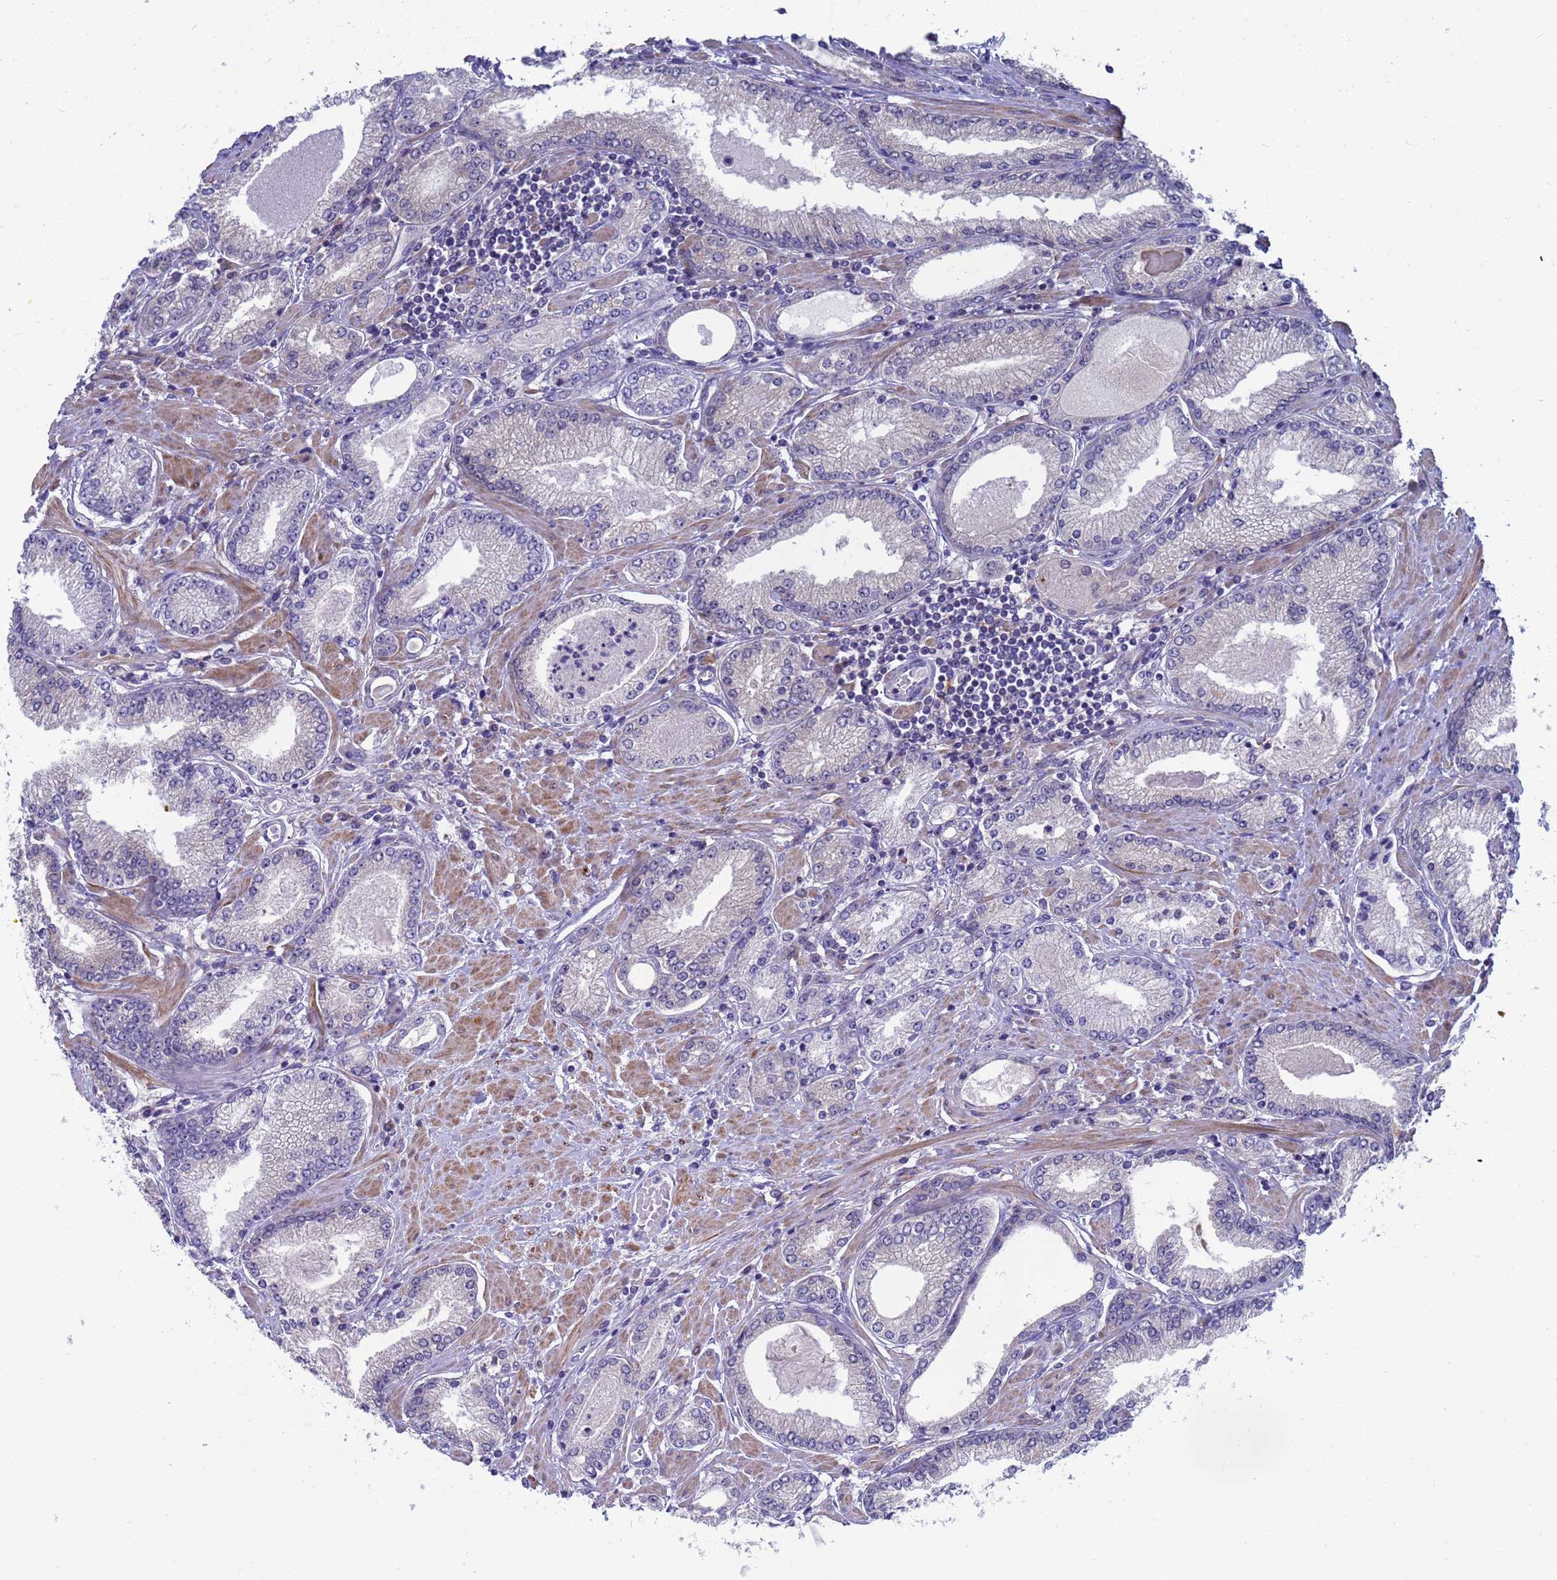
{"staining": {"intensity": "negative", "quantity": "none", "location": "none"}, "tissue": "prostate cancer", "cell_type": "Tumor cells", "image_type": "cancer", "snomed": [{"axis": "morphology", "description": "Adenocarcinoma, High grade"}, {"axis": "topography", "description": "Prostate"}], "caption": "Histopathology image shows no protein positivity in tumor cells of prostate cancer (adenocarcinoma (high-grade)) tissue.", "gene": "ENOSF1", "patient": {"sex": "male", "age": 66}}